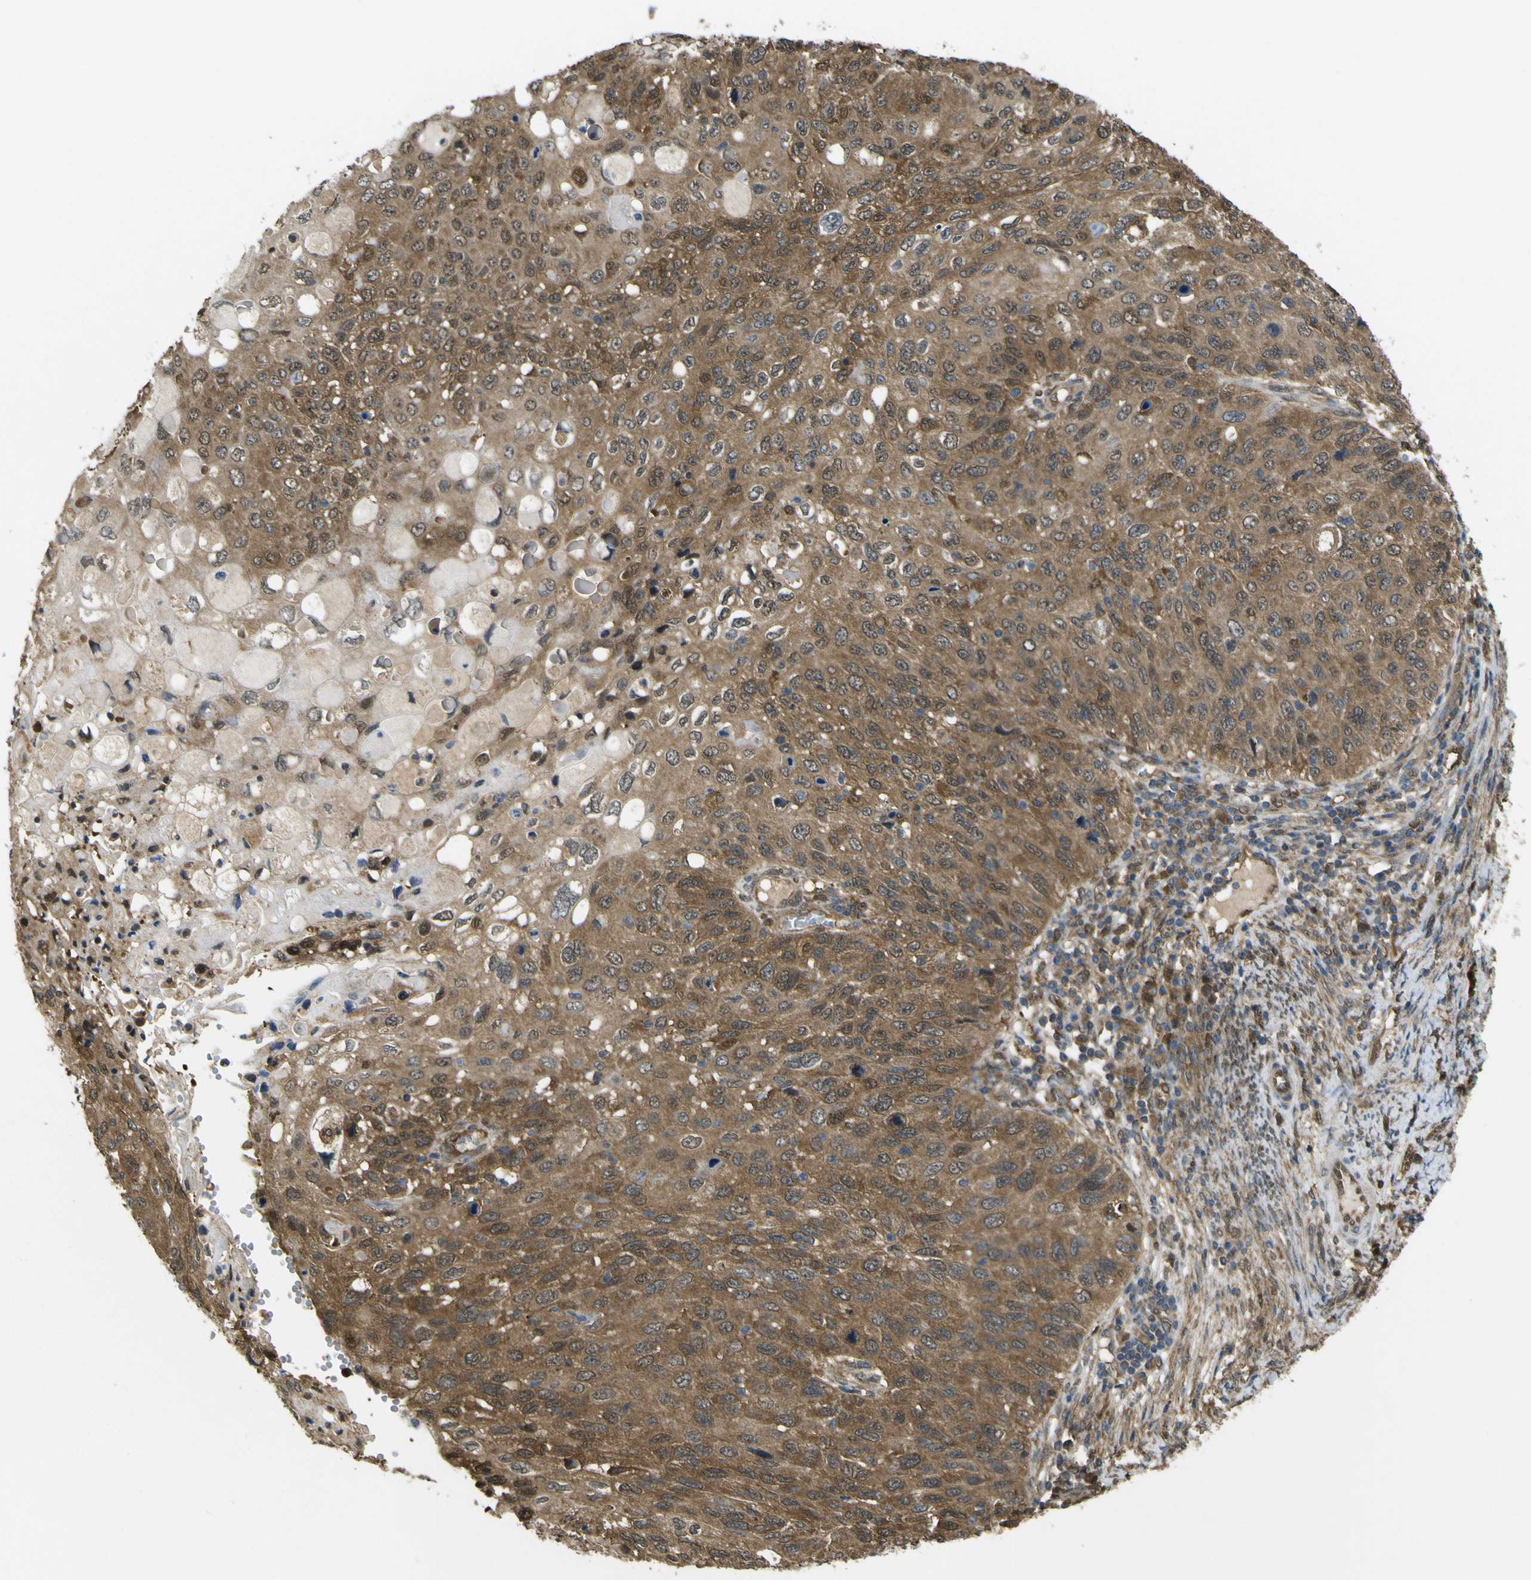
{"staining": {"intensity": "moderate", "quantity": ">75%", "location": "cytoplasmic/membranous"}, "tissue": "cervical cancer", "cell_type": "Tumor cells", "image_type": "cancer", "snomed": [{"axis": "morphology", "description": "Squamous cell carcinoma, NOS"}, {"axis": "topography", "description": "Cervix"}], "caption": "Immunohistochemistry histopathology image of human cervical squamous cell carcinoma stained for a protein (brown), which demonstrates medium levels of moderate cytoplasmic/membranous staining in approximately >75% of tumor cells.", "gene": "YWHAG", "patient": {"sex": "female", "age": 70}}